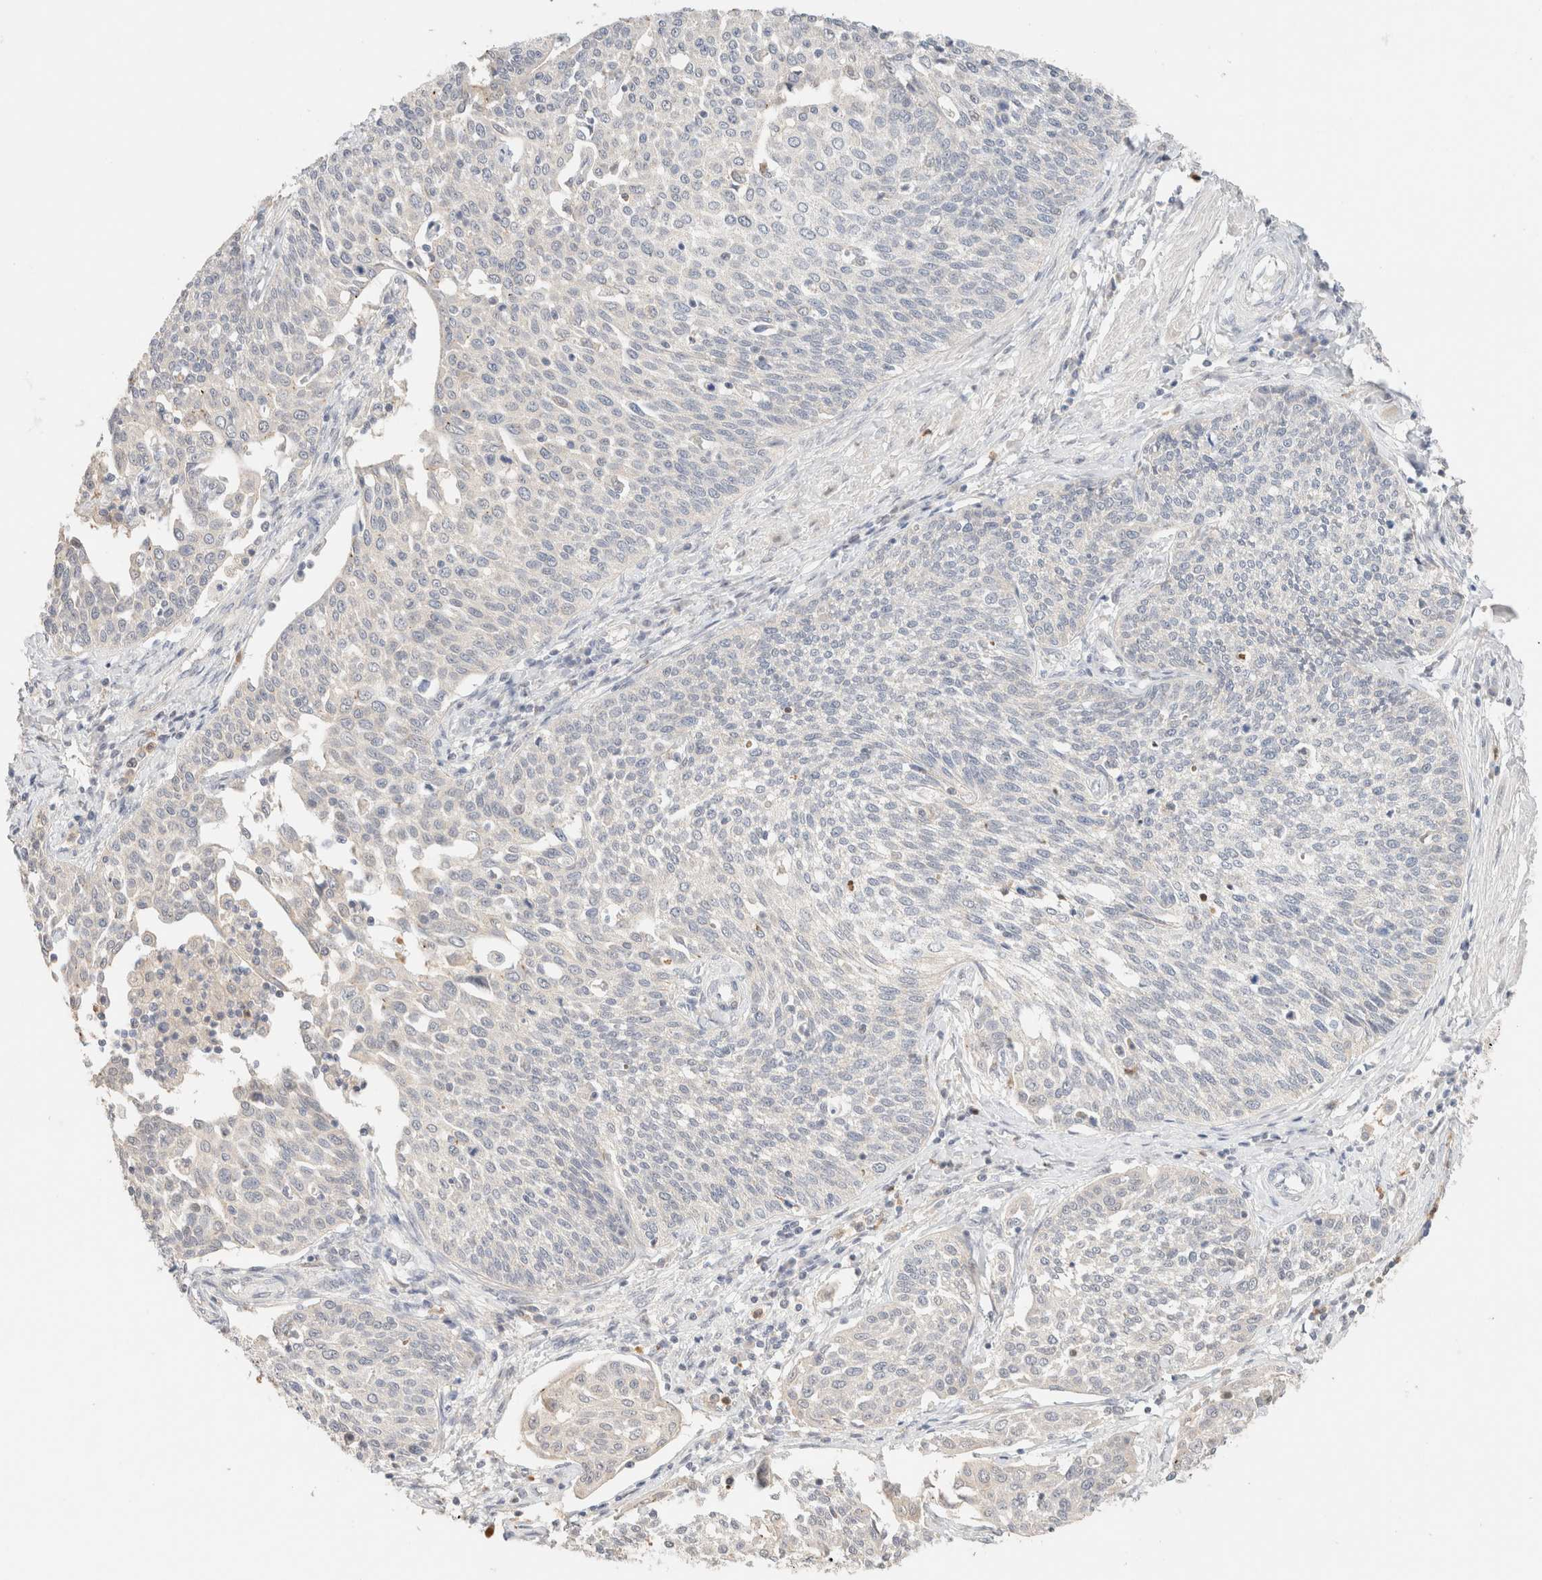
{"staining": {"intensity": "negative", "quantity": "none", "location": "none"}, "tissue": "cervical cancer", "cell_type": "Tumor cells", "image_type": "cancer", "snomed": [{"axis": "morphology", "description": "Squamous cell carcinoma, NOS"}, {"axis": "topography", "description": "Cervix"}], "caption": "Image shows no significant protein staining in tumor cells of squamous cell carcinoma (cervical).", "gene": "SGSM2", "patient": {"sex": "female", "age": 34}}